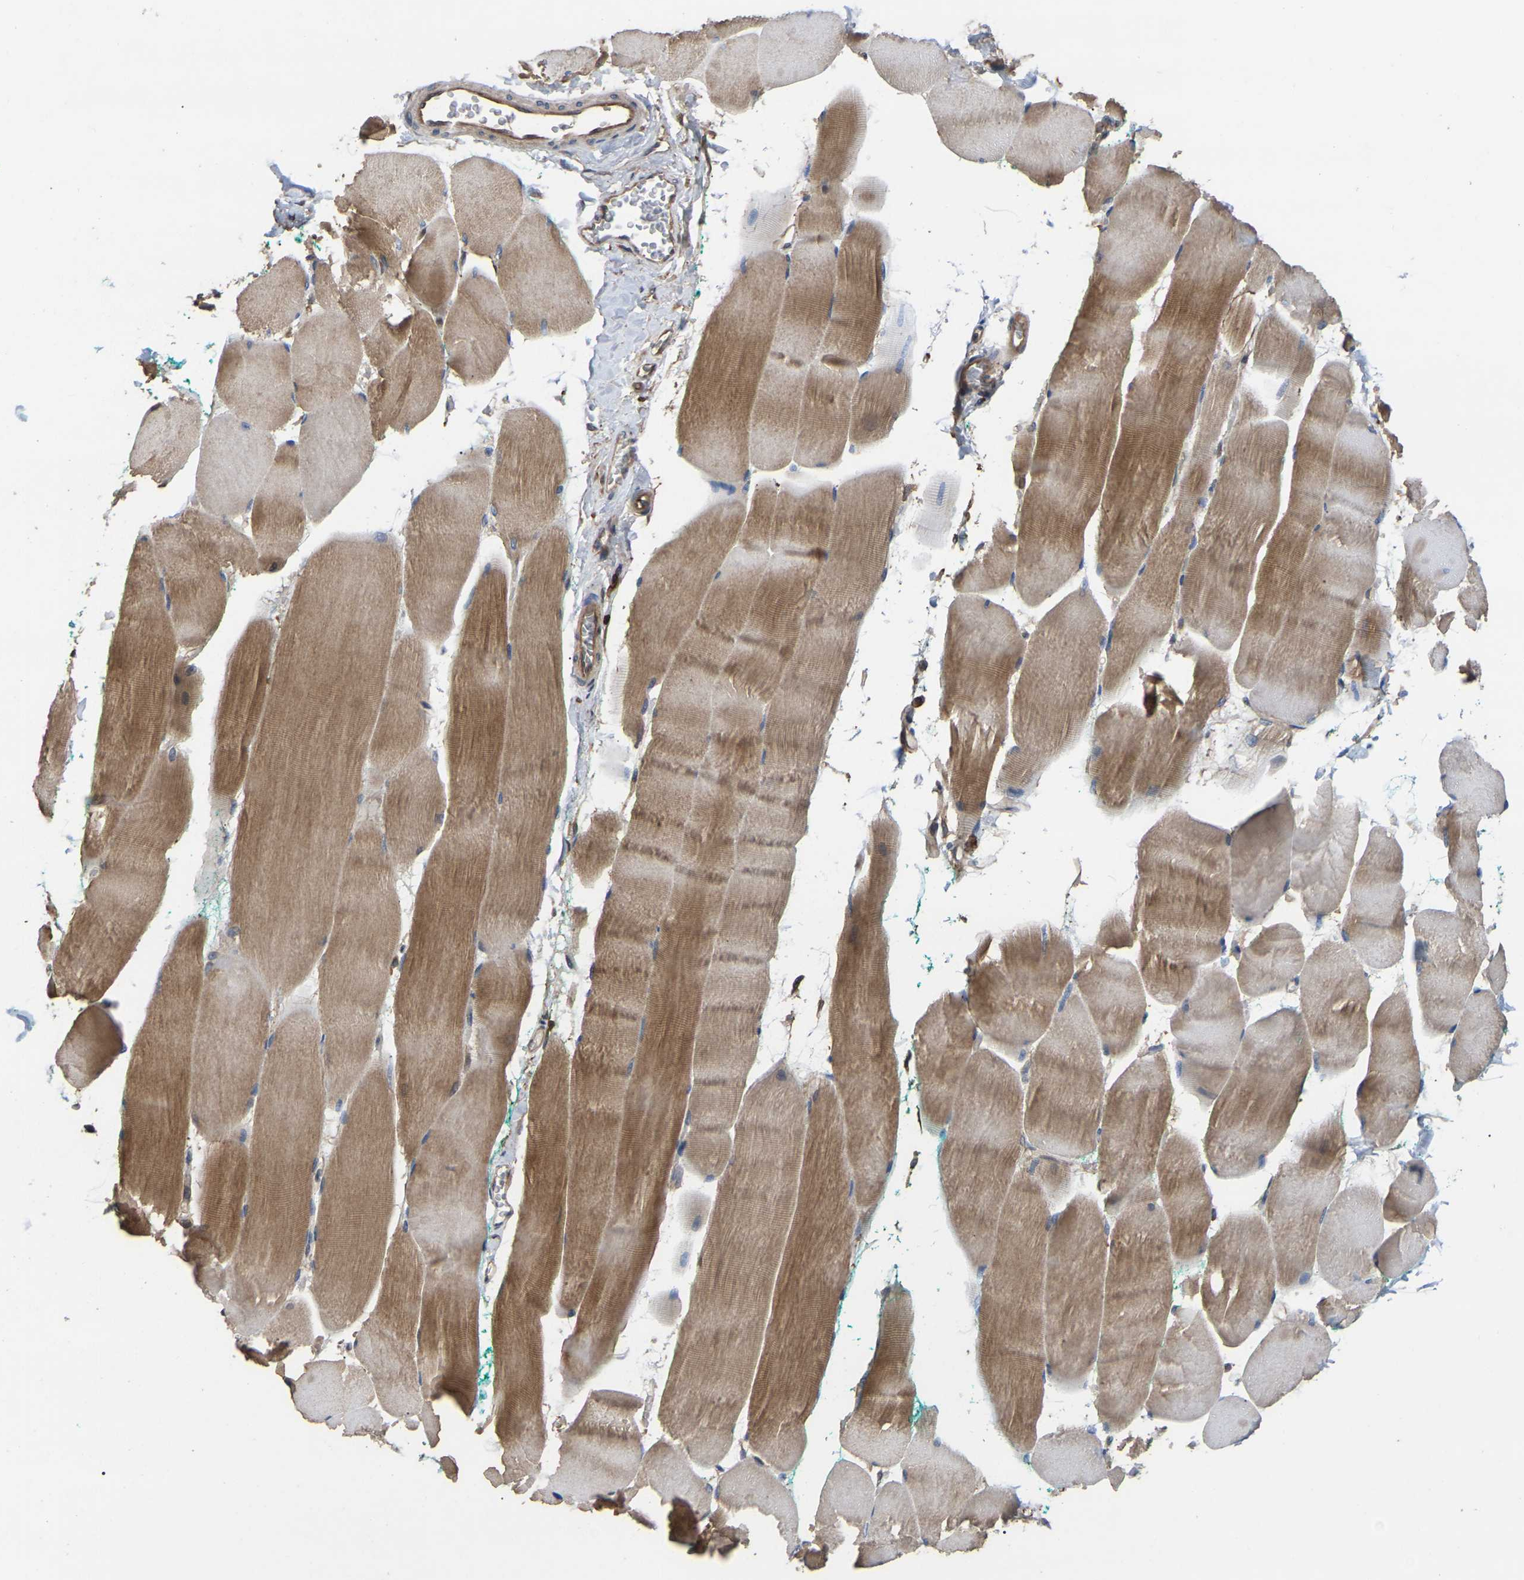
{"staining": {"intensity": "moderate", "quantity": ">75%", "location": "cytoplasmic/membranous"}, "tissue": "skeletal muscle", "cell_type": "Myocytes", "image_type": "normal", "snomed": [{"axis": "morphology", "description": "Normal tissue, NOS"}, {"axis": "morphology", "description": "Squamous cell carcinoma, NOS"}, {"axis": "topography", "description": "Skeletal muscle"}], "caption": "About >75% of myocytes in unremarkable human skeletal muscle exhibit moderate cytoplasmic/membranous protein expression as visualized by brown immunohistochemical staining.", "gene": "CIT", "patient": {"sex": "male", "age": 51}}